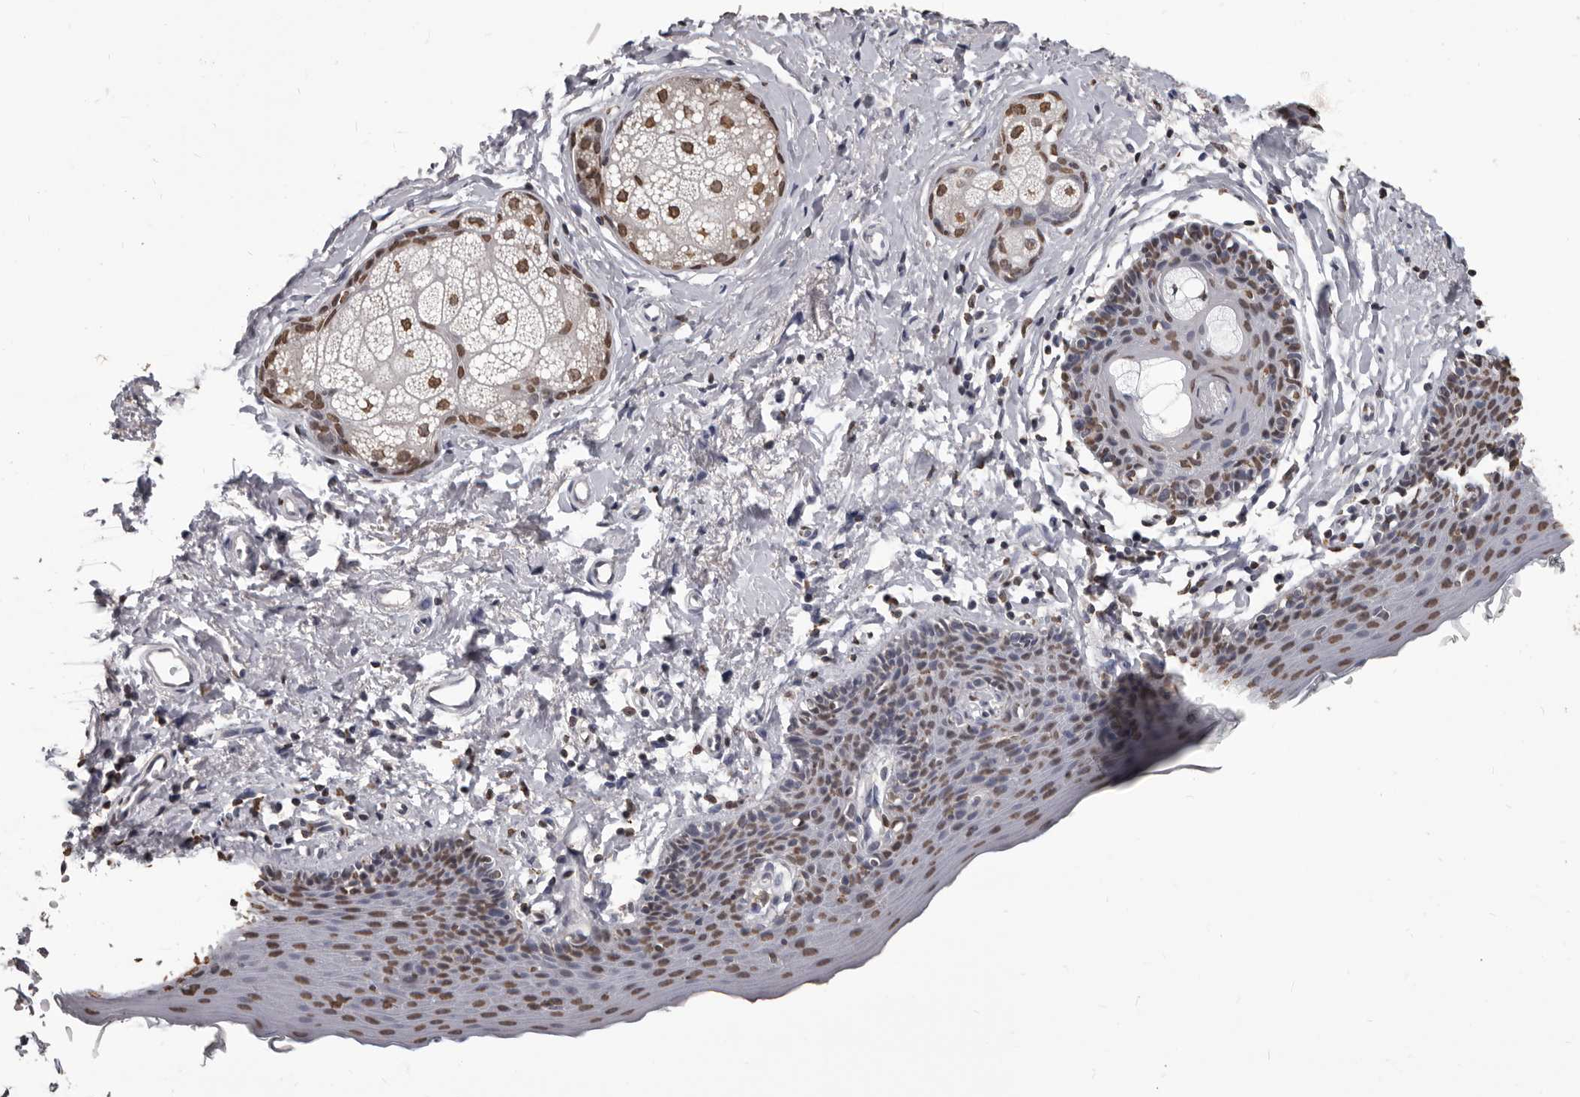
{"staining": {"intensity": "moderate", "quantity": "25%-75%", "location": "nuclear"}, "tissue": "skin", "cell_type": "Epidermal cells", "image_type": "normal", "snomed": [{"axis": "morphology", "description": "Normal tissue, NOS"}, {"axis": "topography", "description": "Vulva"}], "caption": "A brown stain highlights moderate nuclear staining of a protein in epidermal cells of normal skin.", "gene": "AHR", "patient": {"sex": "female", "age": 66}}